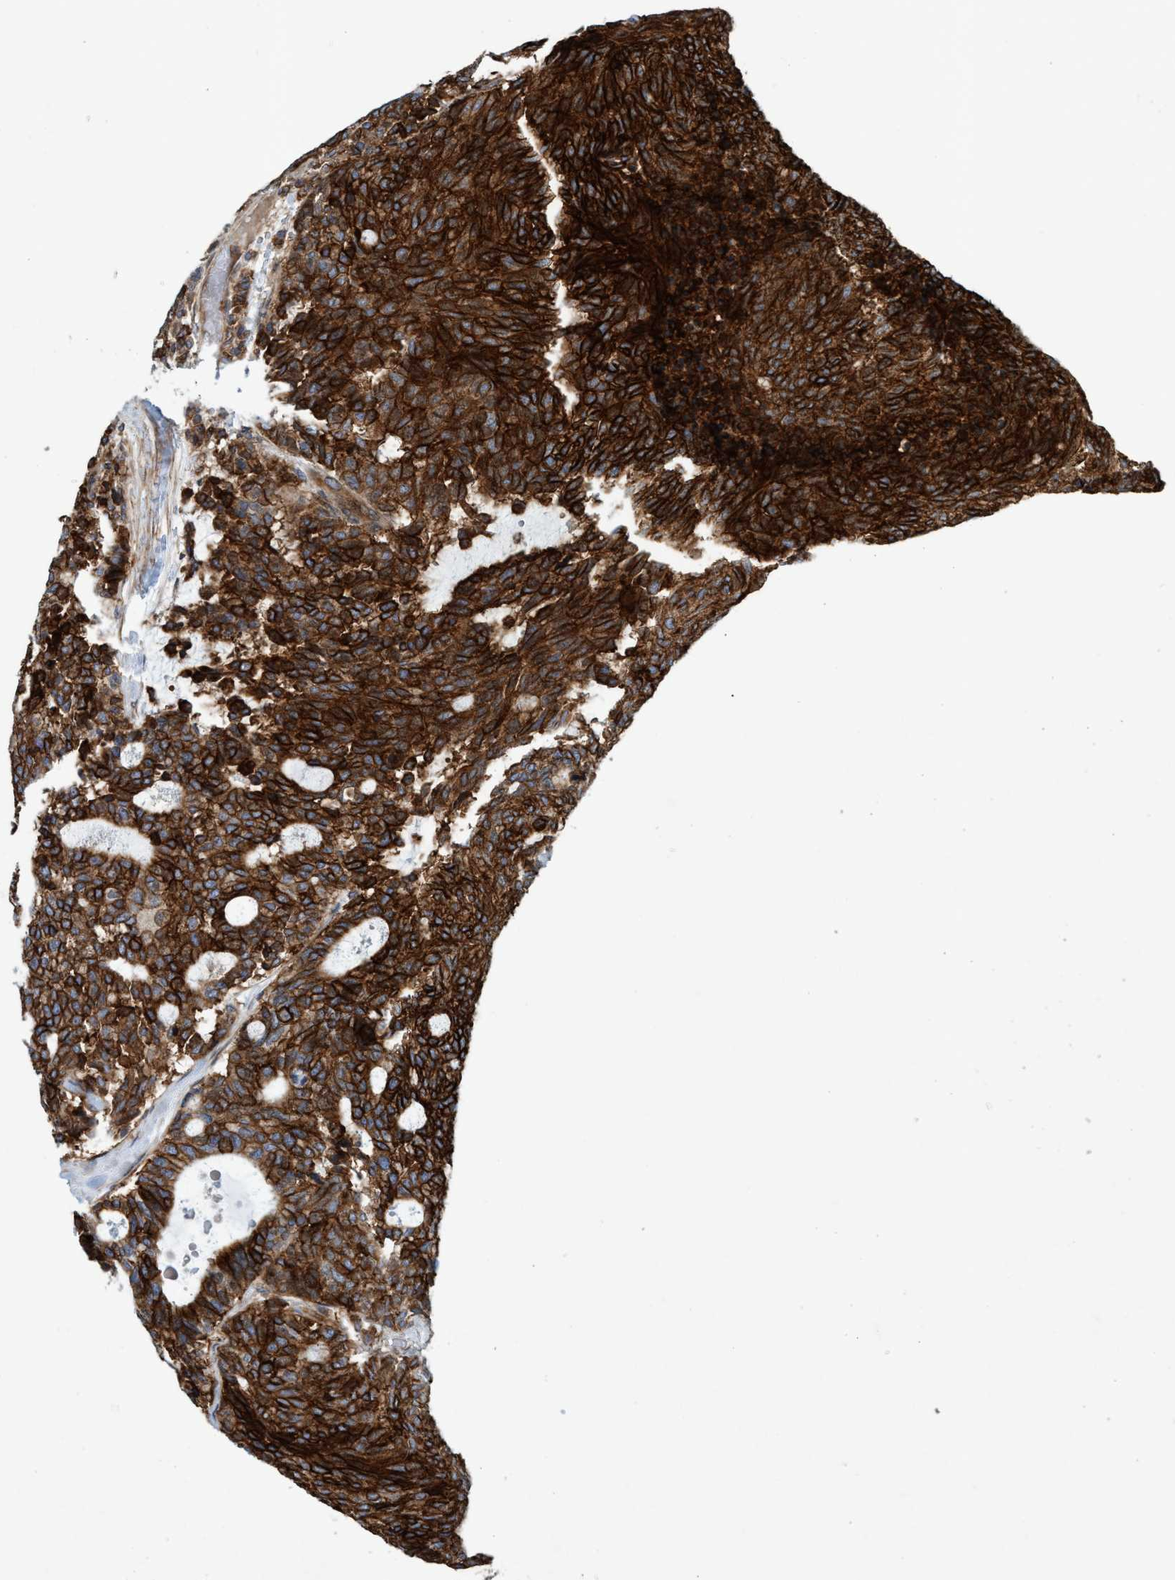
{"staining": {"intensity": "strong", "quantity": ">75%", "location": "cytoplasmic/membranous"}, "tissue": "carcinoid", "cell_type": "Tumor cells", "image_type": "cancer", "snomed": [{"axis": "morphology", "description": "Carcinoid, malignant, NOS"}, {"axis": "topography", "description": "Pancreas"}], "caption": "This is a micrograph of immunohistochemistry (IHC) staining of malignant carcinoid, which shows strong positivity in the cytoplasmic/membranous of tumor cells.", "gene": "SLC16A3", "patient": {"sex": "female", "age": 54}}